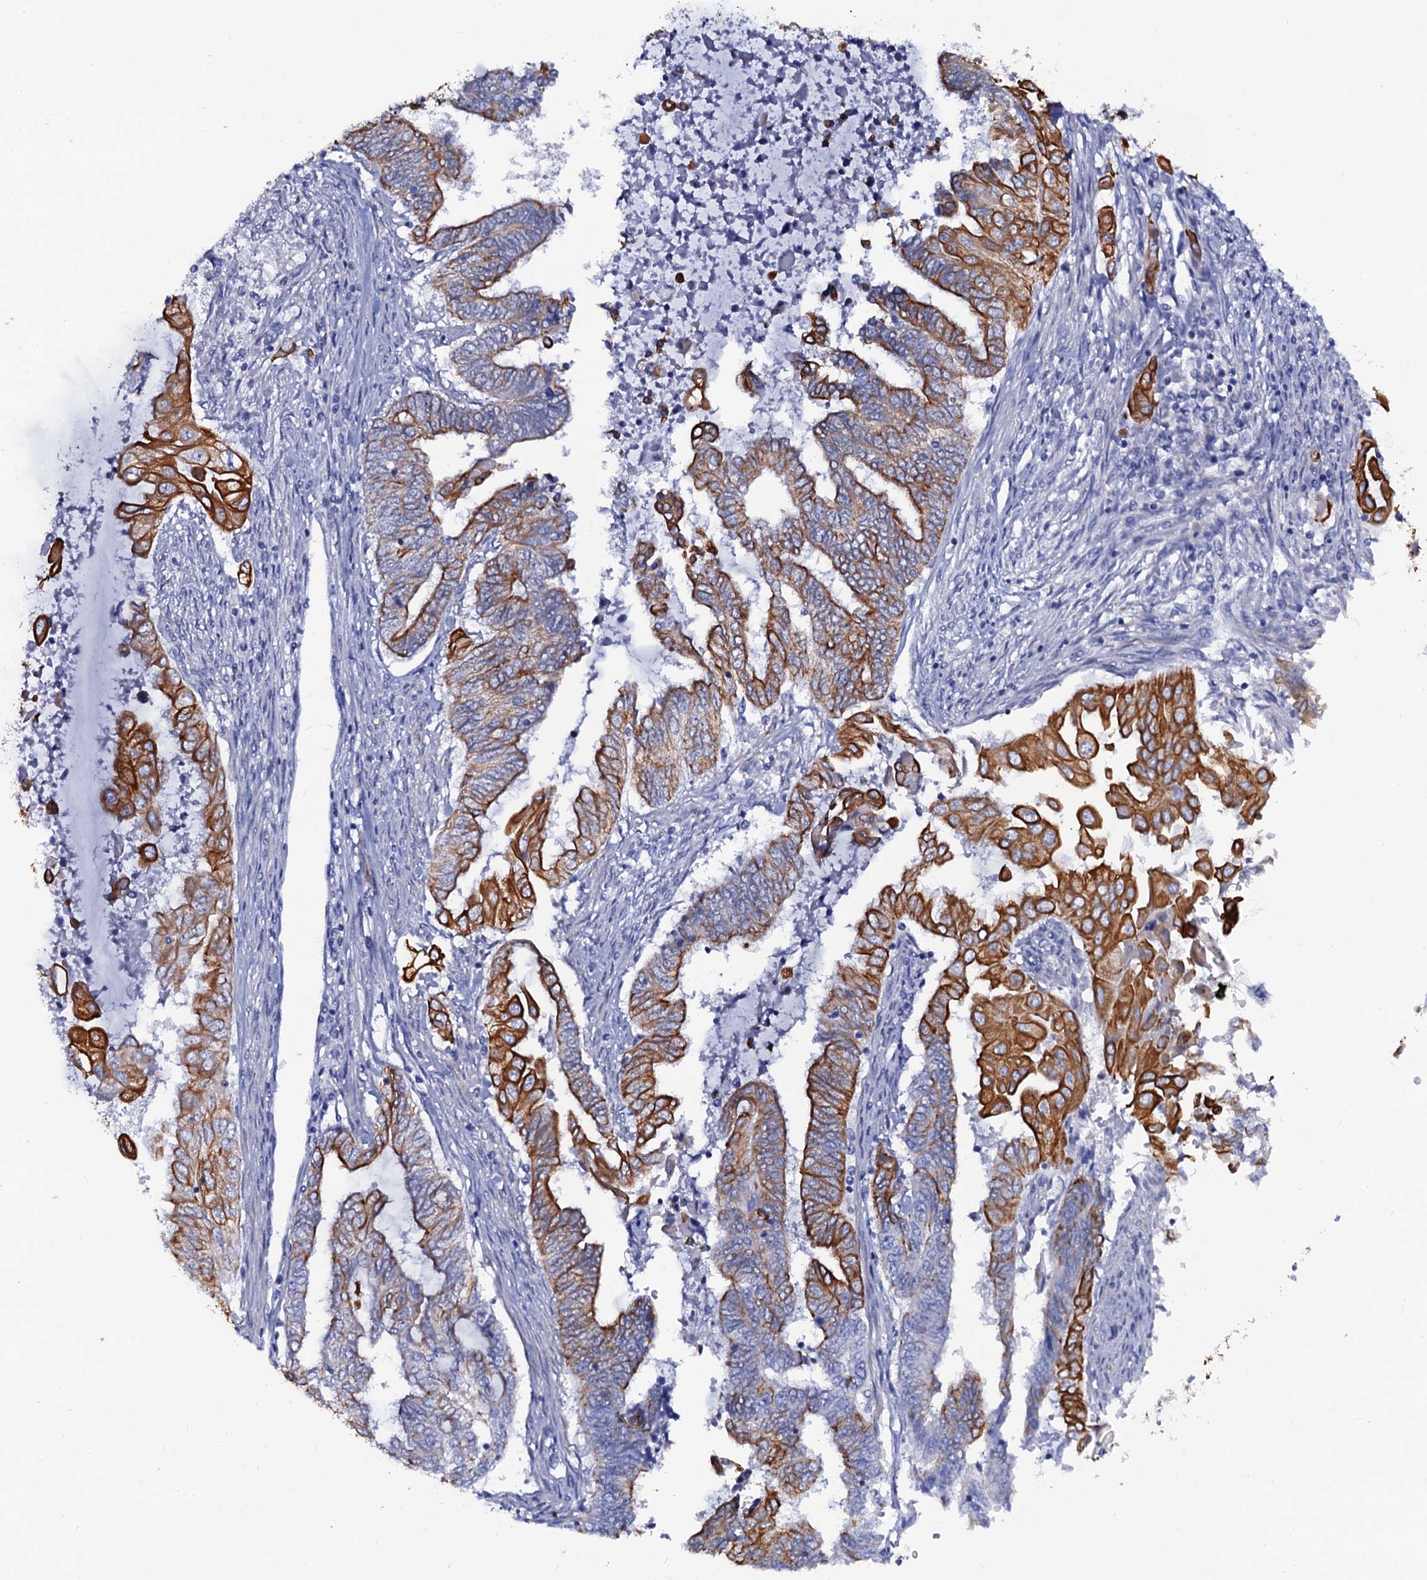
{"staining": {"intensity": "strong", "quantity": ">75%", "location": "cytoplasmic/membranous"}, "tissue": "endometrial cancer", "cell_type": "Tumor cells", "image_type": "cancer", "snomed": [{"axis": "morphology", "description": "Adenocarcinoma, NOS"}, {"axis": "topography", "description": "Uterus"}, {"axis": "topography", "description": "Endometrium"}], "caption": "IHC staining of endometrial cancer (adenocarcinoma), which displays high levels of strong cytoplasmic/membranous positivity in approximately >75% of tumor cells indicating strong cytoplasmic/membranous protein staining. The staining was performed using DAB (brown) for protein detection and nuclei were counterstained in hematoxylin (blue).", "gene": "RAB3IP", "patient": {"sex": "female", "age": 70}}